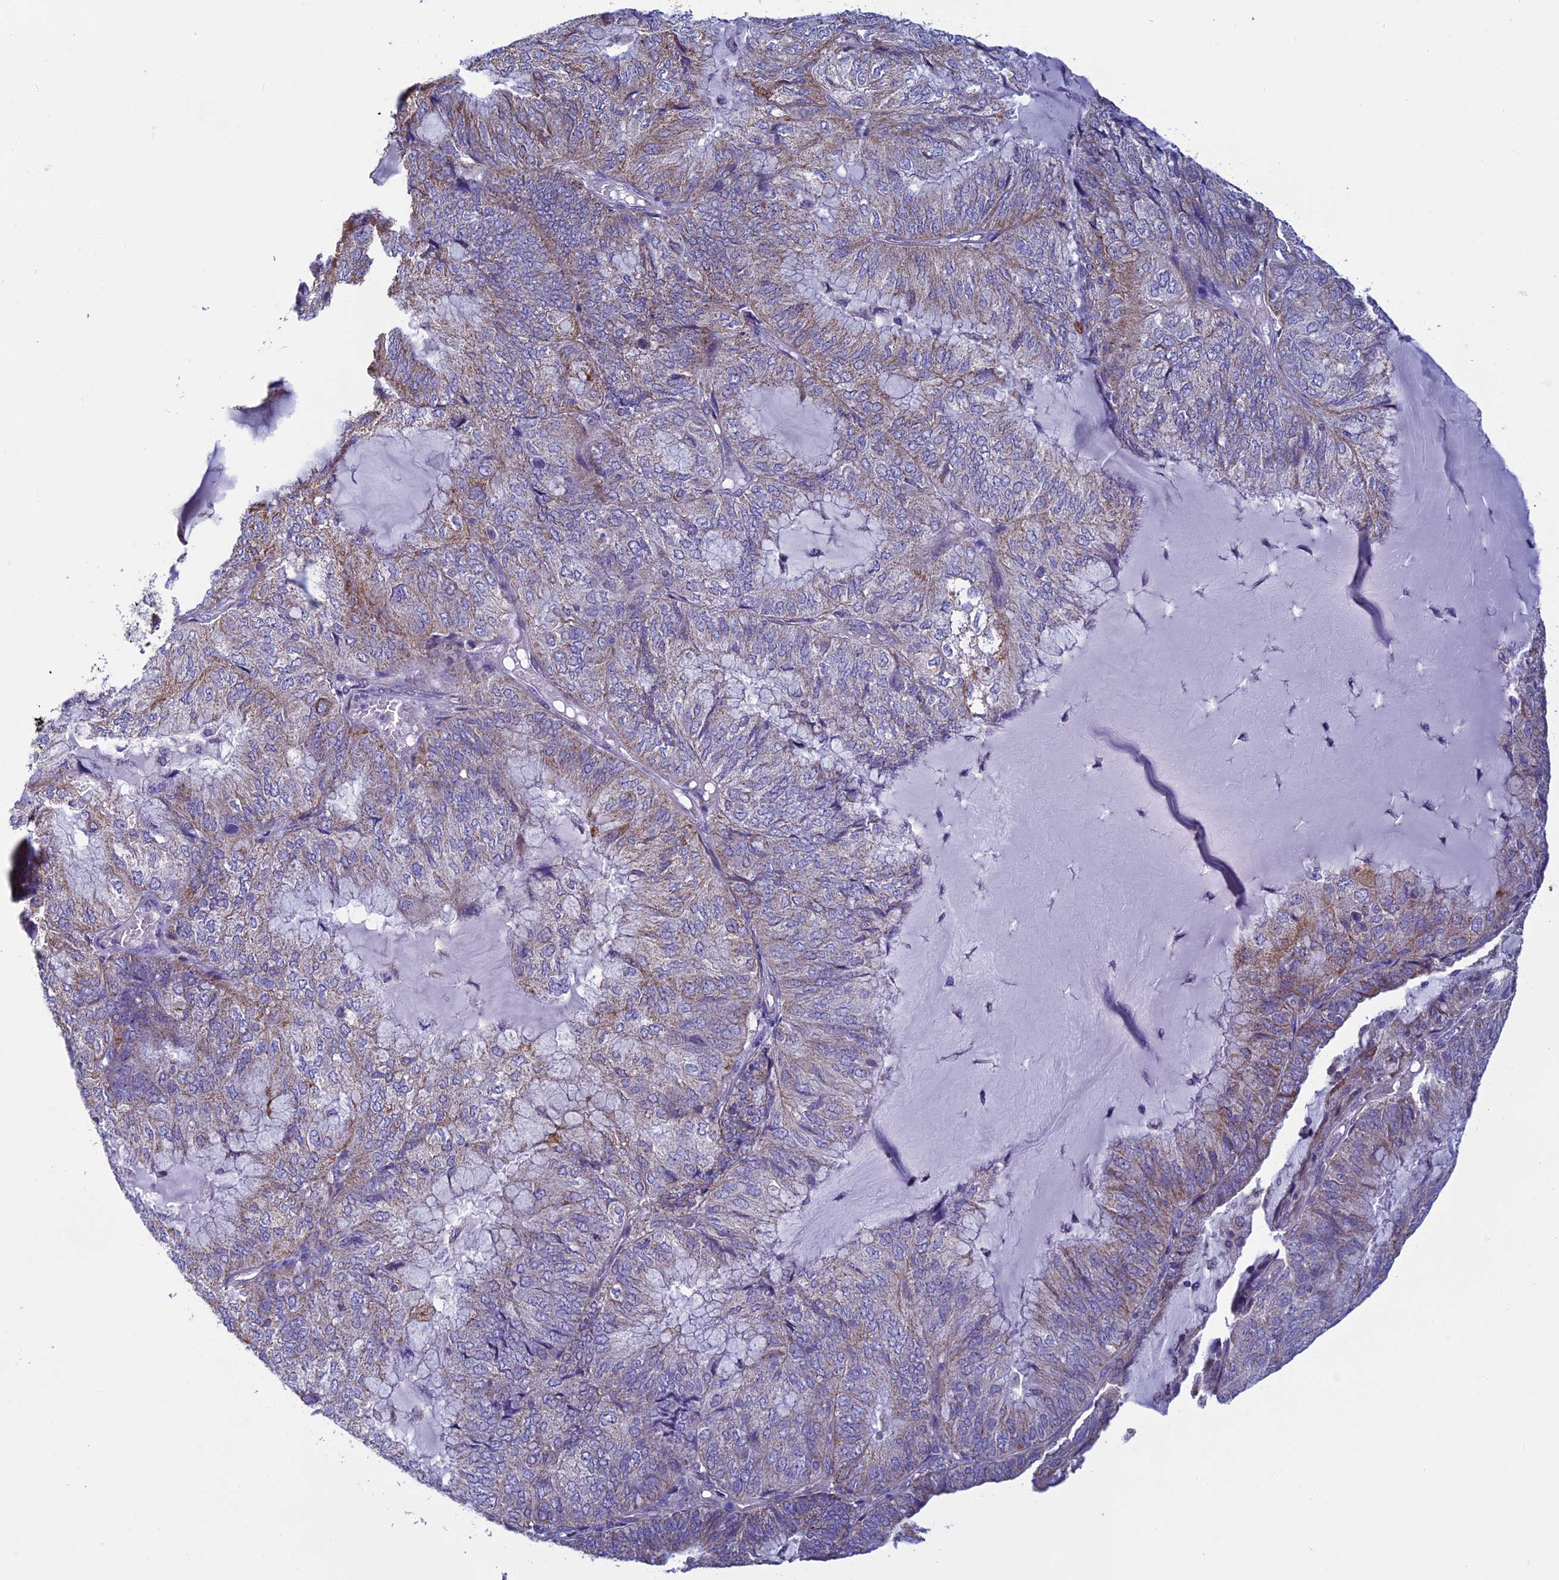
{"staining": {"intensity": "weak", "quantity": "<25%", "location": "cytoplasmic/membranous"}, "tissue": "endometrial cancer", "cell_type": "Tumor cells", "image_type": "cancer", "snomed": [{"axis": "morphology", "description": "Adenocarcinoma, NOS"}, {"axis": "topography", "description": "Endometrium"}], "caption": "IHC photomicrograph of neoplastic tissue: endometrial cancer stained with DAB (3,3'-diaminobenzidine) demonstrates no significant protein staining in tumor cells.", "gene": "MFSD12", "patient": {"sex": "female", "age": 81}}